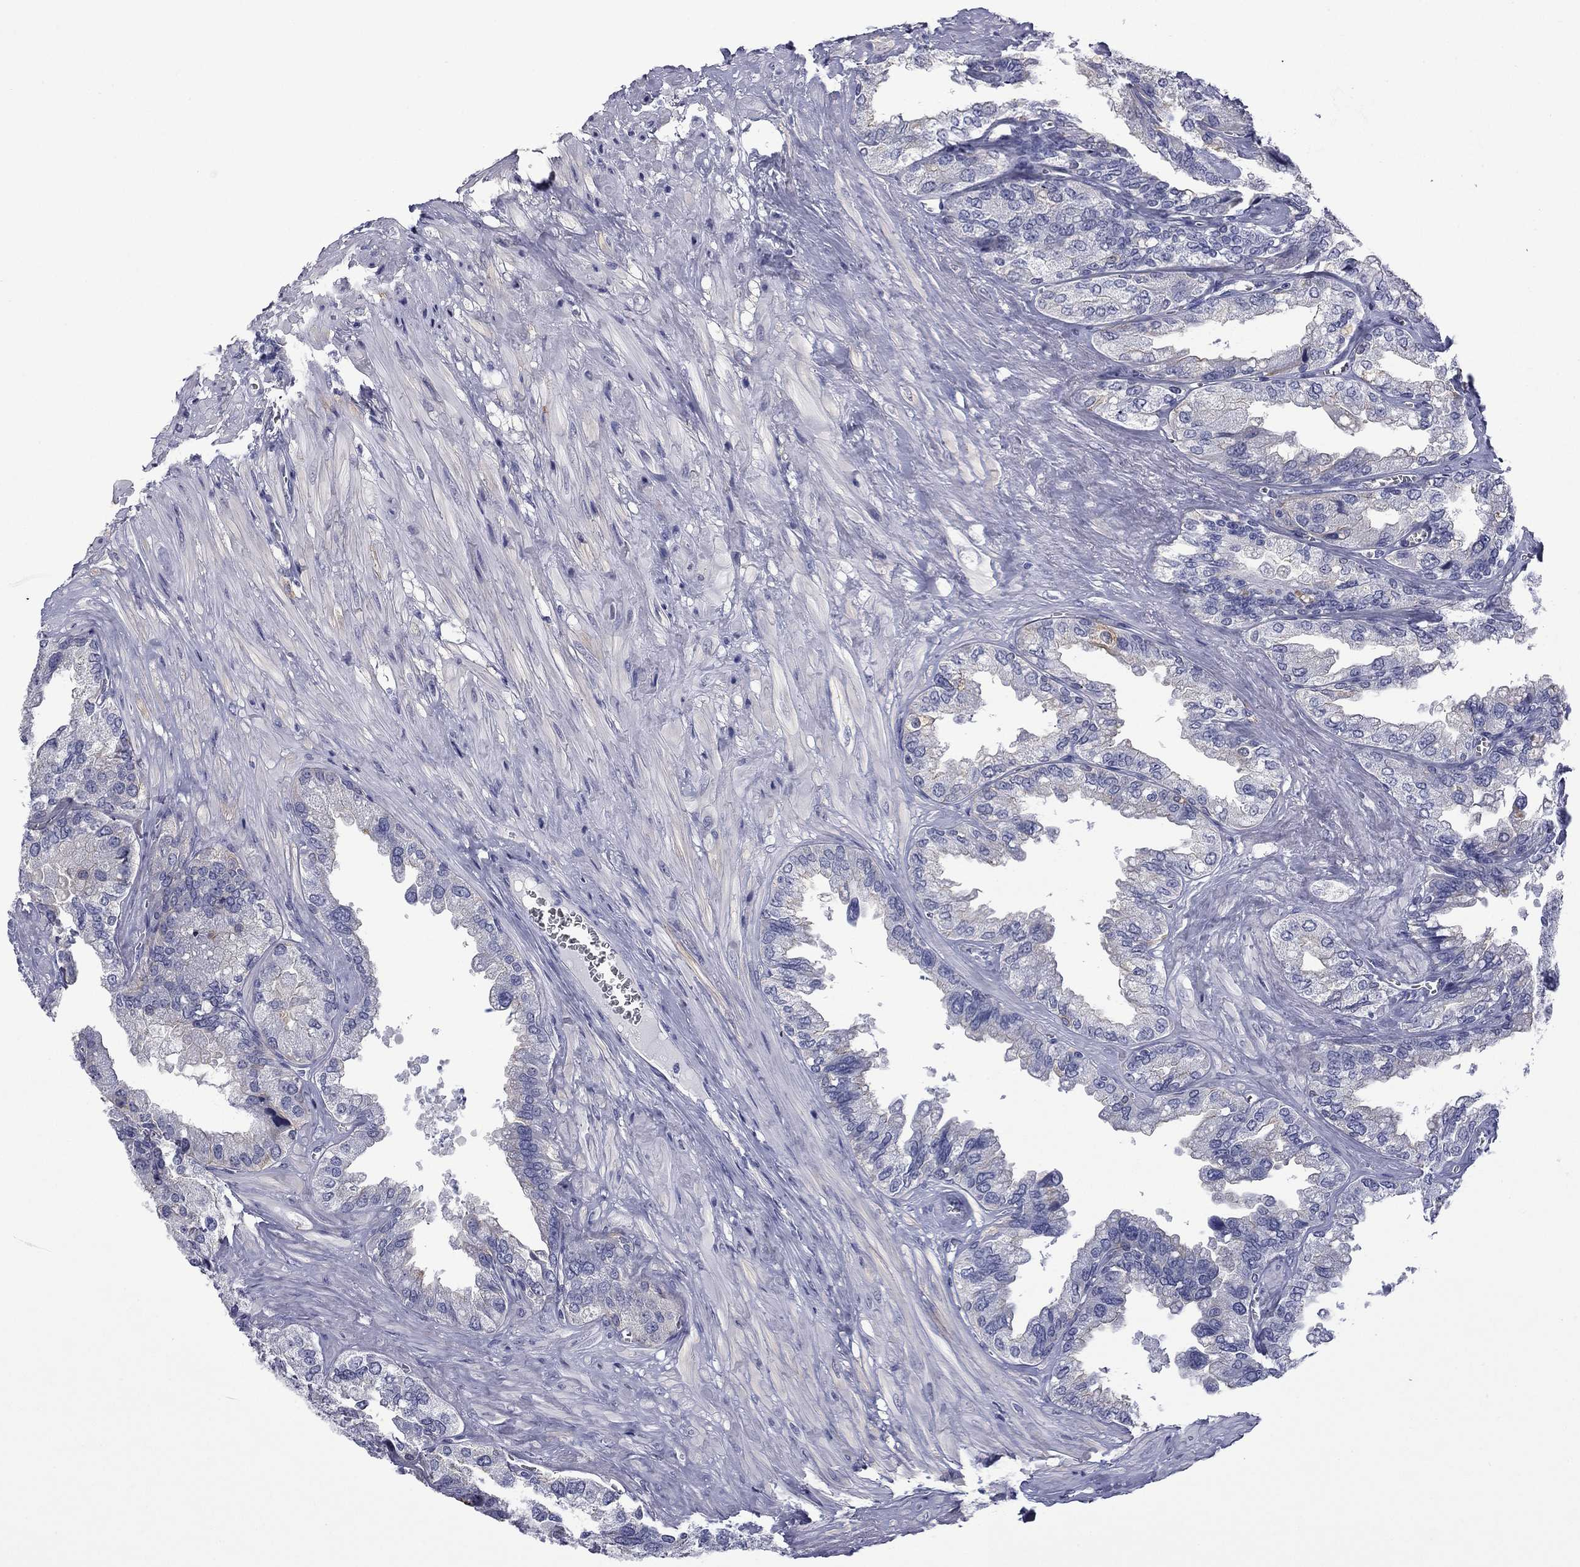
{"staining": {"intensity": "negative", "quantity": "none", "location": "none"}, "tissue": "seminal vesicle", "cell_type": "Glandular cells", "image_type": "normal", "snomed": [{"axis": "morphology", "description": "Normal tissue, NOS"}, {"axis": "topography", "description": "Seminal veicle"}], "caption": "Immunohistochemical staining of normal seminal vesicle reveals no significant staining in glandular cells.", "gene": "BCL2L14", "patient": {"sex": "male", "age": 67}}